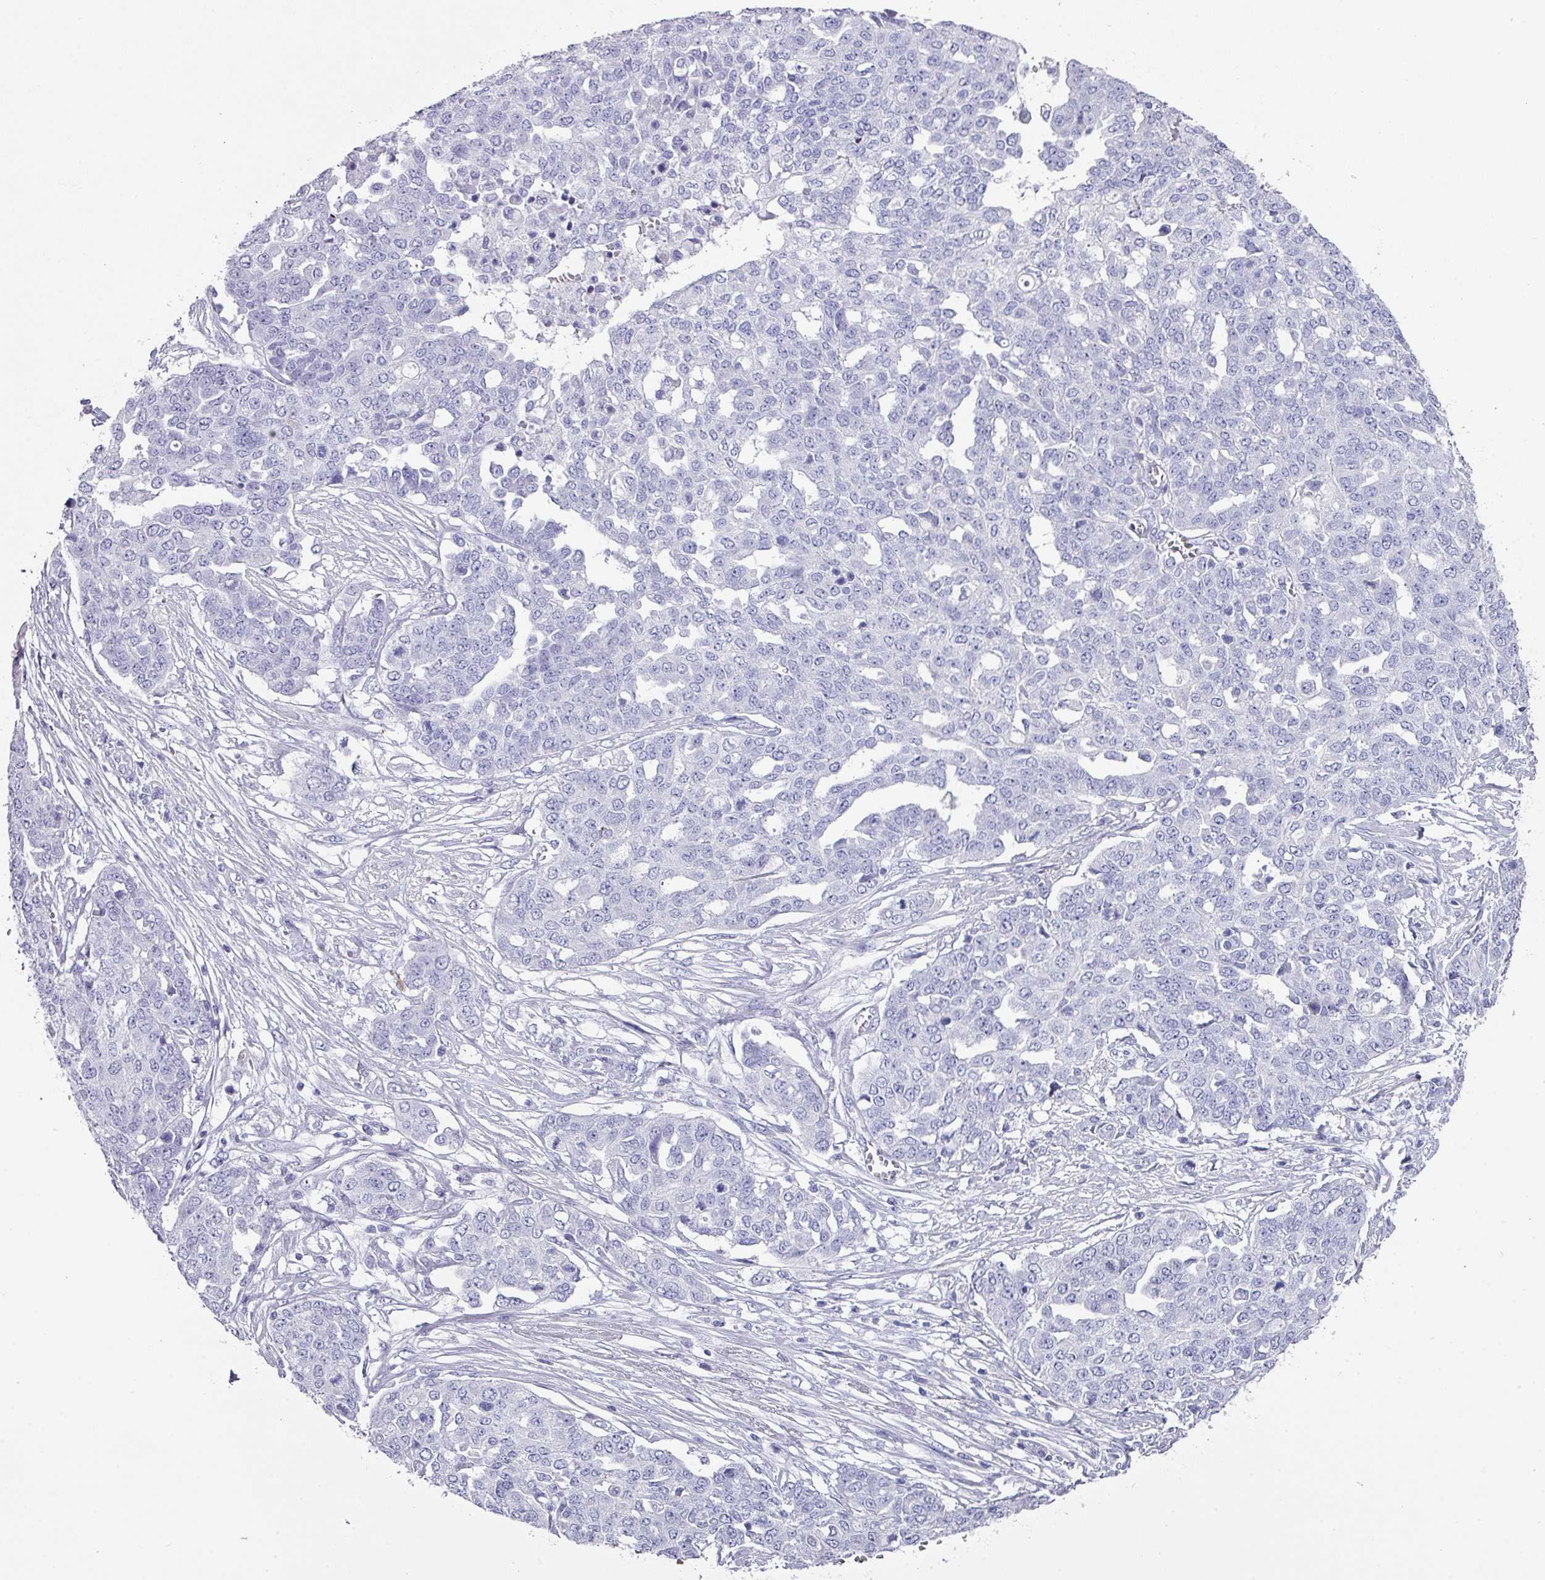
{"staining": {"intensity": "negative", "quantity": "none", "location": "none"}, "tissue": "ovarian cancer", "cell_type": "Tumor cells", "image_type": "cancer", "snomed": [{"axis": "morphology", "description": "Cystadenocarcinoma, serous, NOS"}, {"axis": "topography", "description": "Soft tissue"}, {"axis": "topography", "description": "Ovary"}], "caption": "The histopathology image reveals no significant positivity in tumor cells of ovarian cancer (serous cystadenocarcinoma).", "gene": "PEX10", "patient": {"sex": "female", "age": 57}}